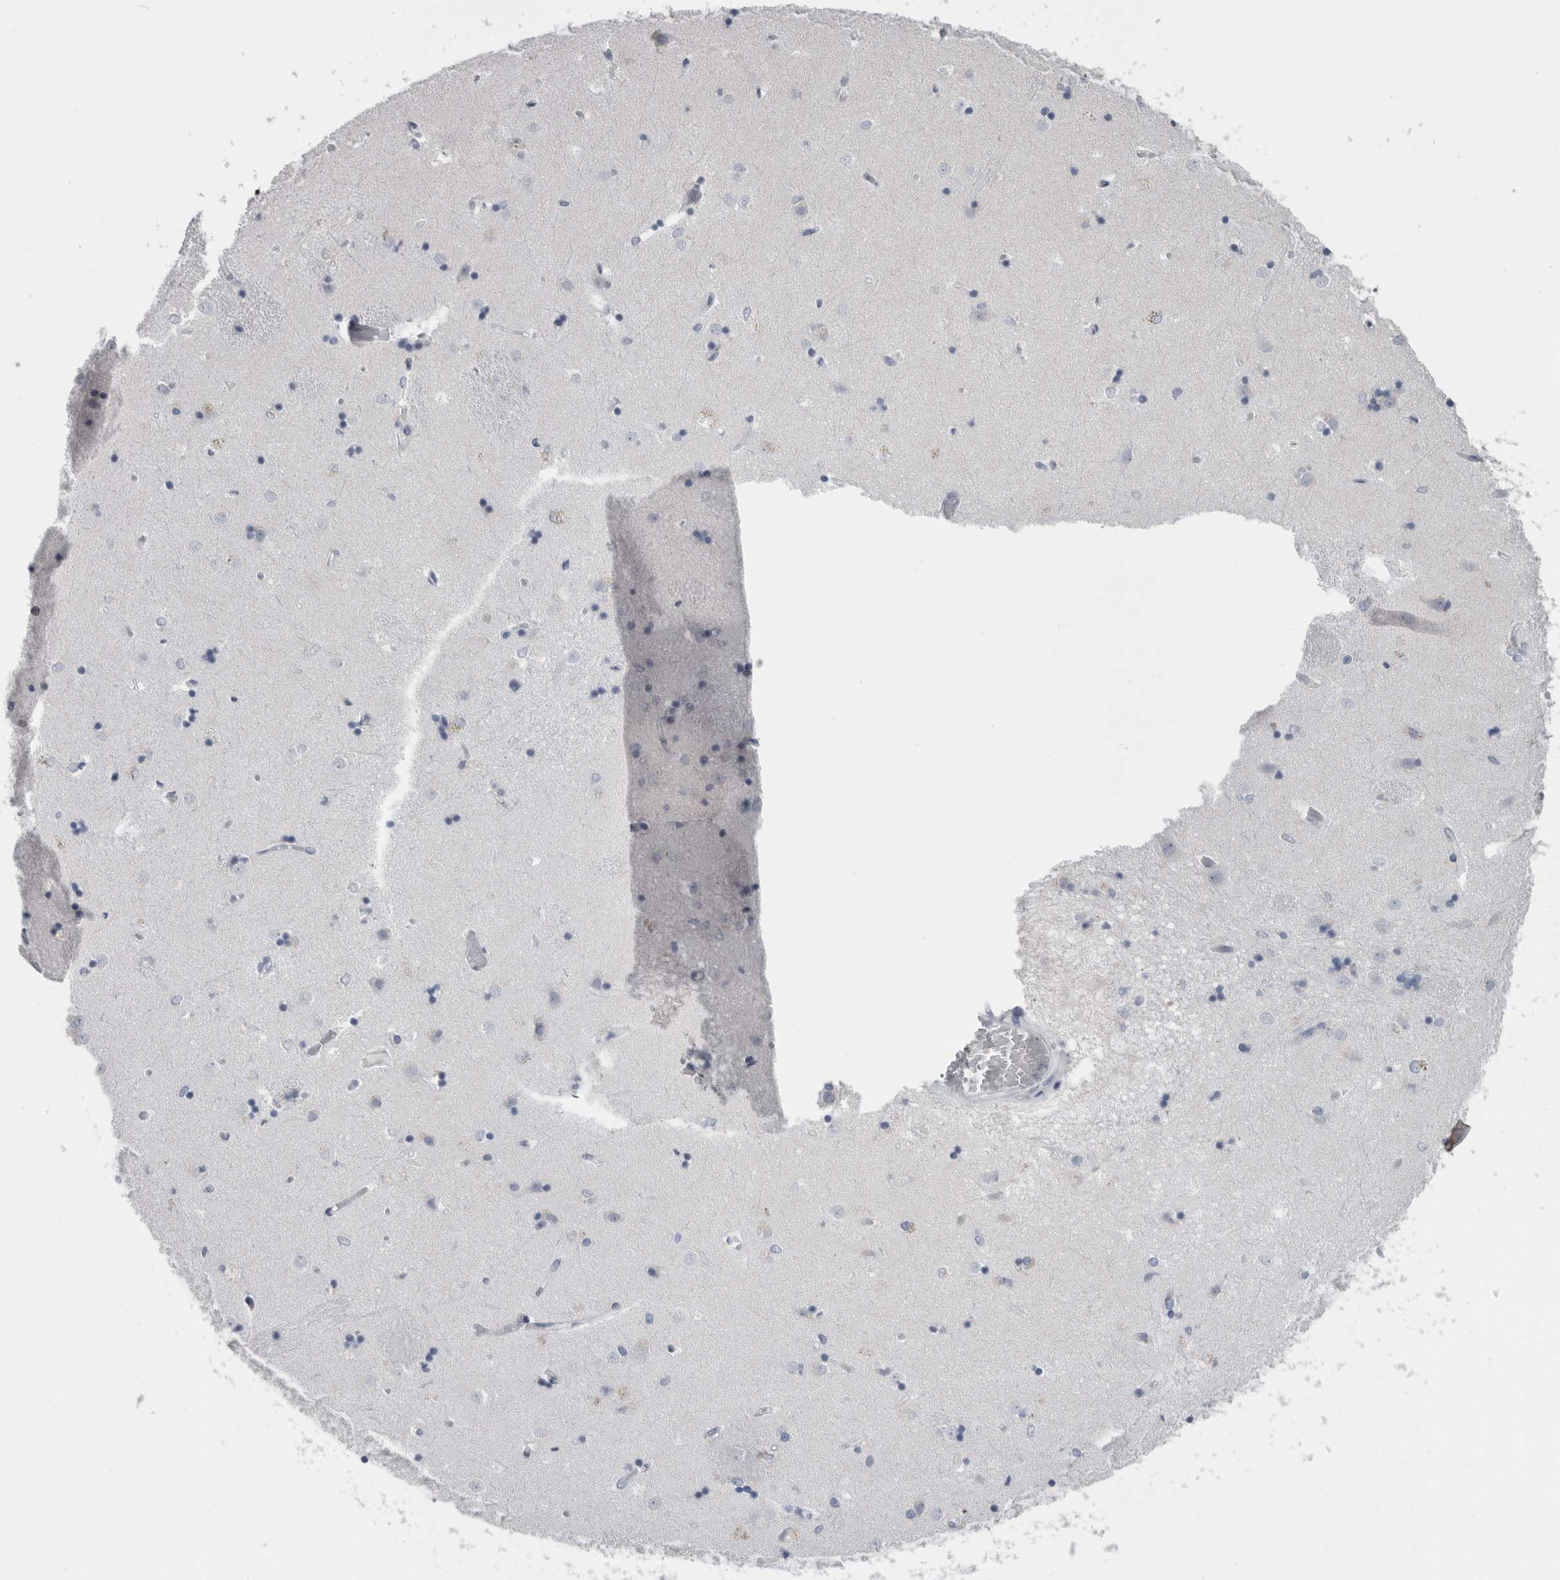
{"staining": {"intensity": "negative", "quantity": "none", "location": "none"}, "tissue": "caudate", "cell_type": "Glial cells", "image_type": "normal", "snomed": [{"axis": "morphology", "description": "Normal tissue, NOS"}, {"axis": "topography", "description": "Lateral ventricle wall"}], "caption": "A high-resolution photomicrograph shows immunohistochemistry (IHC) staining of normal caudate, which shows no significant positivity in glial cells. (DAB IHC with hematoxylin counter stain).", "gene": "MSMB", "patient": {"sex": "male", "age": 45}}